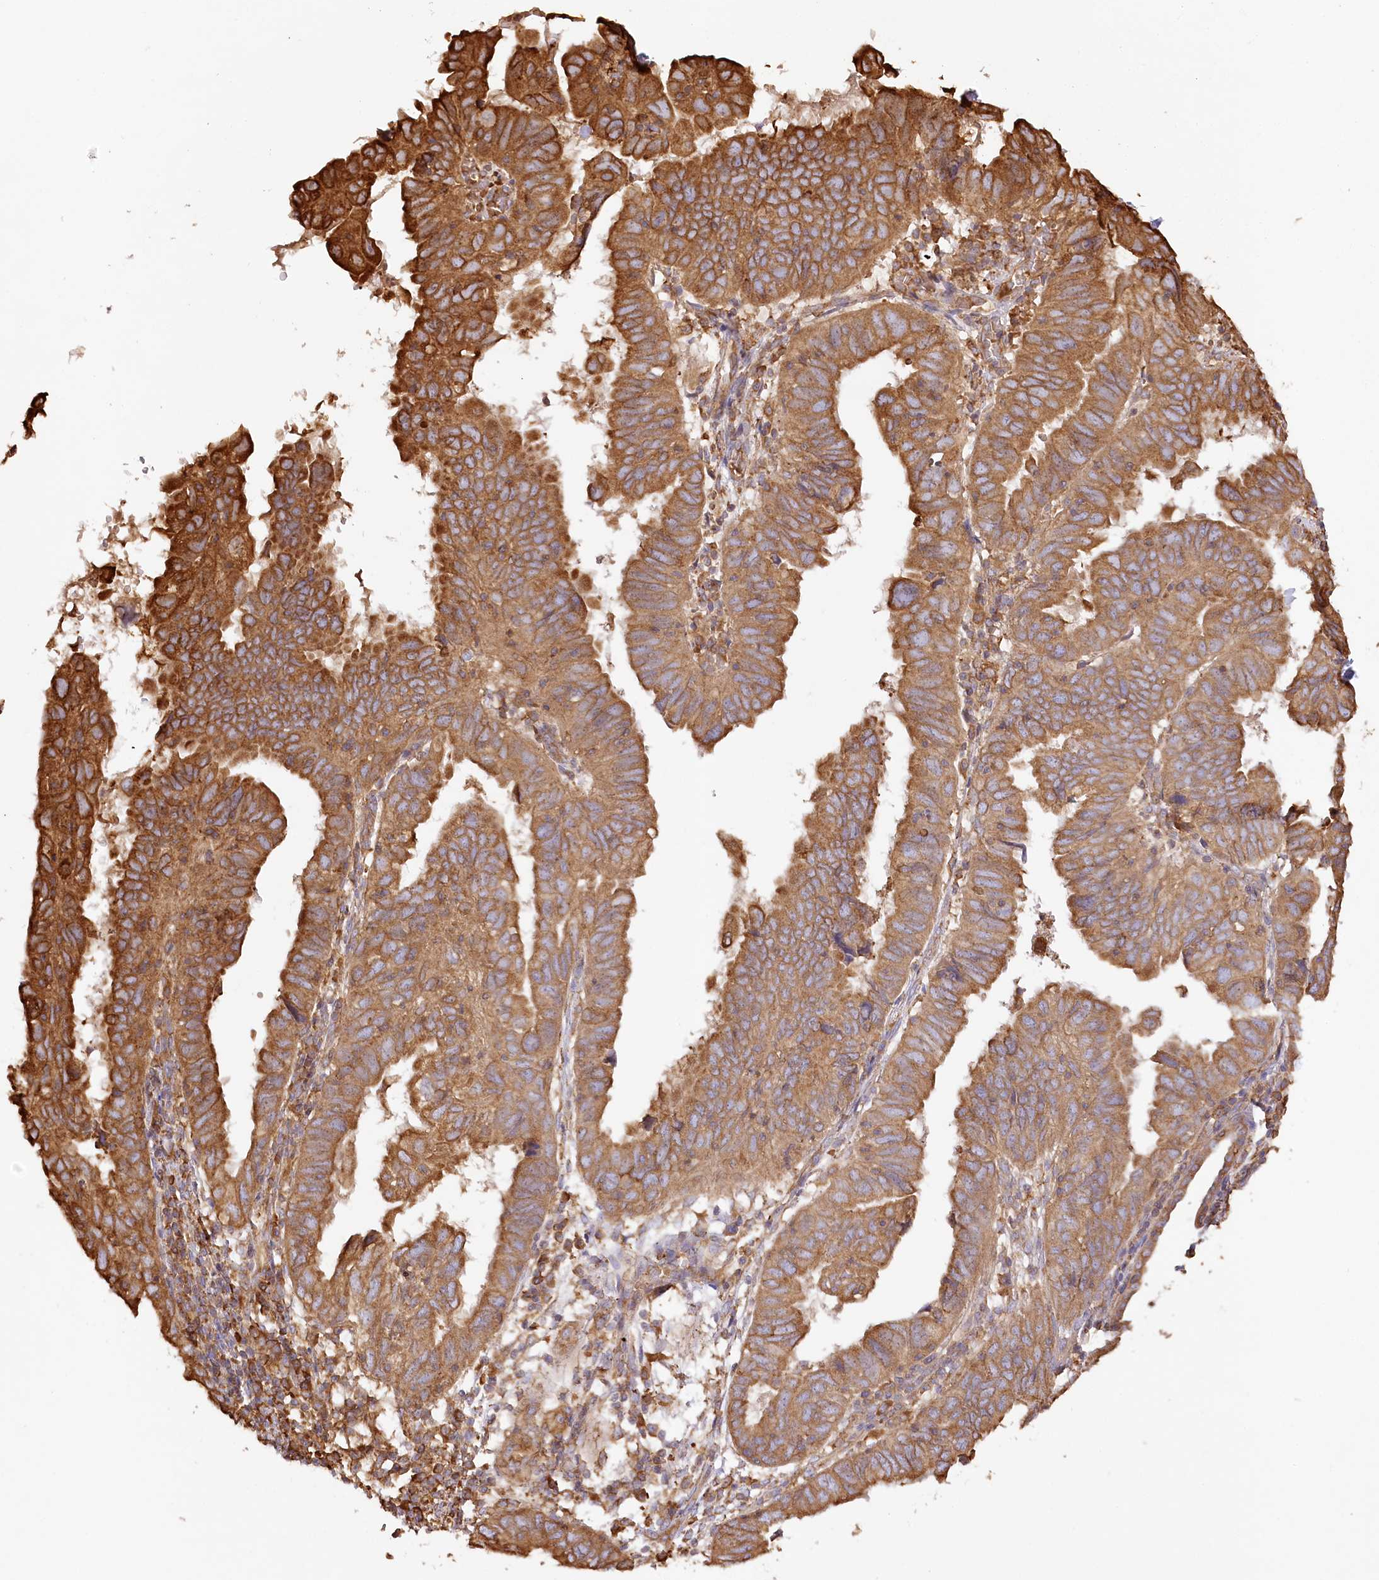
{"staining": {"intensity": "strong", "quantity": ">75%", "location": "cytoplasmic/membranous"}, "tissue": "endometrial cancer", "cell_type": "Tumor cells", "image_type": "cancer", "snomed": [{"axis": "morphology", "description": "Adenocarcinoma, NOS"}, {"axis": "topography", "description": "Uterus"}], "caption": "DAB immunohistochemical staining of human endometrial adenocarcinoma displays strong cytoplasmic/membranous protein staining in about >75% of tumor cells.", "gene": "ACAP2", "patient": {"sex": "female", "age": 77}}